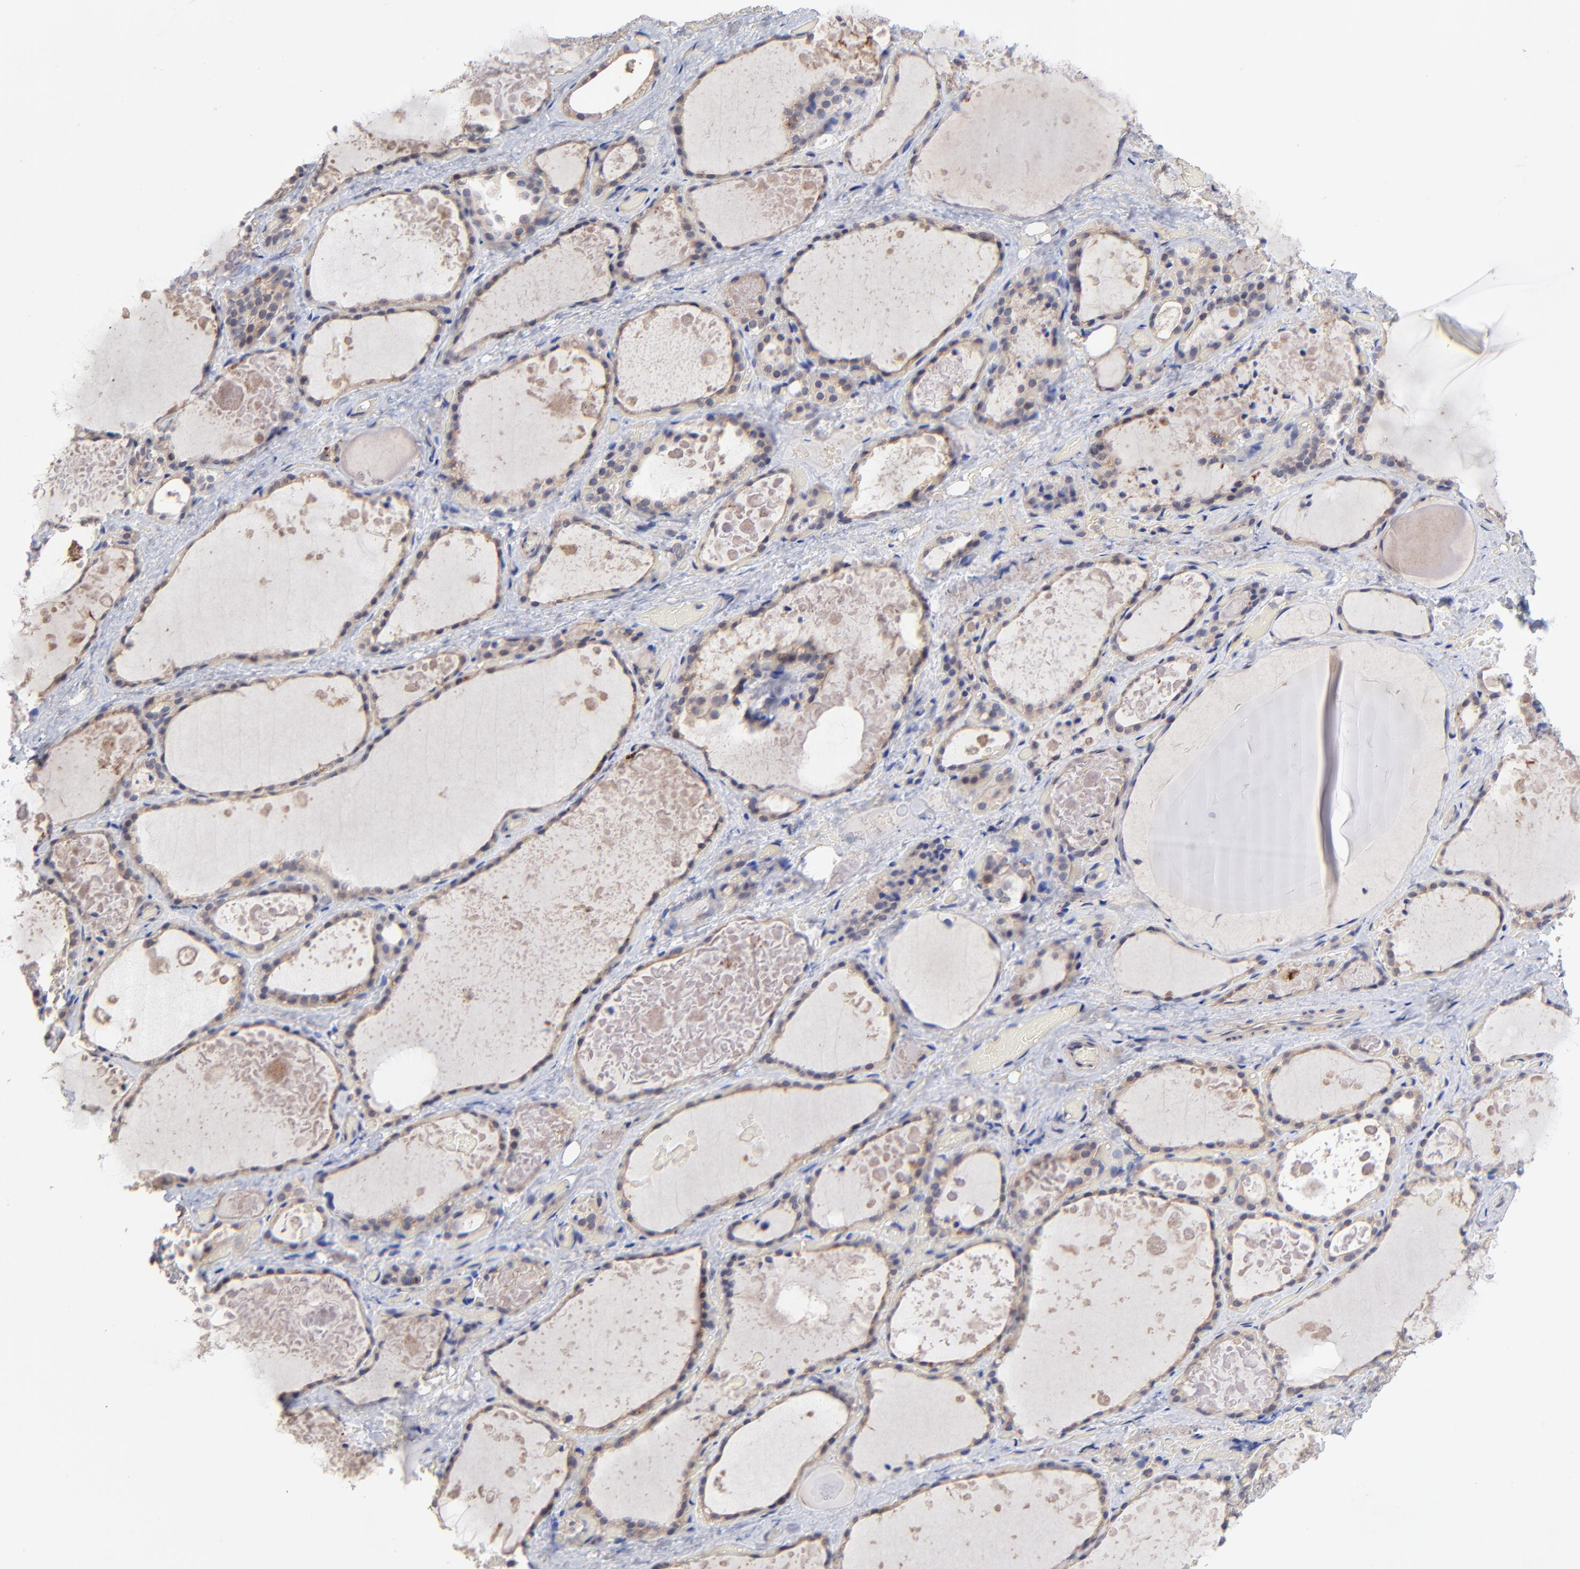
{"staining": {"intensity": "weak", "quantity": "25%-75%", "location": "cytoplasmic/membranous"}, "tissue": "thyroid gland", "cell_type": "Glandular cells", "image_type": "normal", "snomed": [{"axis": "morphology", "description": "Normal tissue, NOS"}, {"axis": "topography", "description": "Thyroid gland"}], "caption": "The photomicrograph shows a brown stain indicating the presence of a protein in the cytoplasmic/membranous of glandular cells in thyroid gland.", "gene": "PDE4B", "patient": {"sex": "male", "age": 61}}